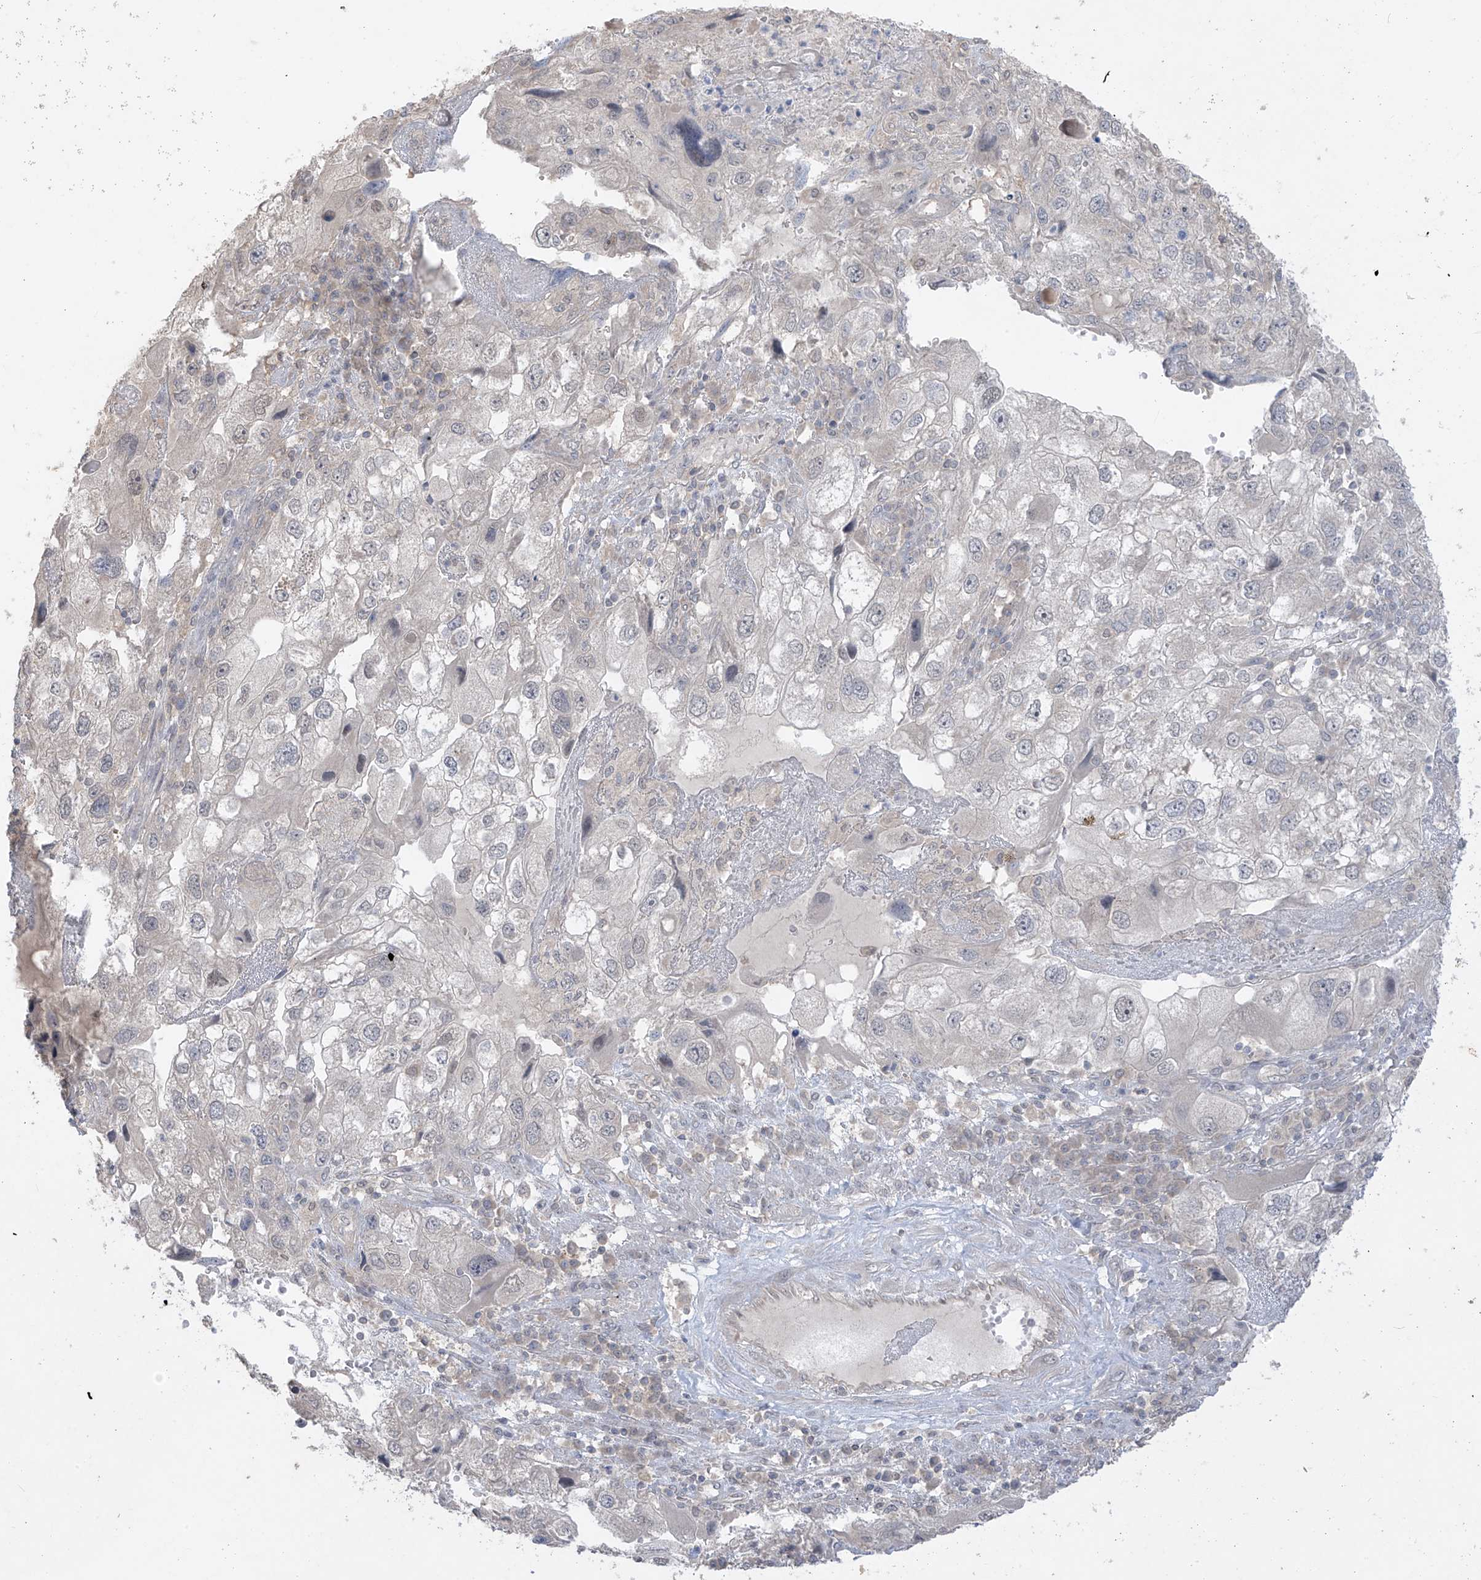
{"staining": {"intensity": "negative", "quantity": "none", "location": "none"}, "tissue": "endometrial cancer", "cell_type": "Tumor cells", "image_type": "cancer", "snomed": [{"axis": "morphology", "description": "Adenocarcinoma, NOS"}, {"axis": "topography", "description": "Endometrium"}], "caption": "The image displays no staining of tumor cells in endometrial cancer. Nuclei are stained in blue.", "gene": "ANGEL2", "patient": {"sex": "female", "age": 49}}